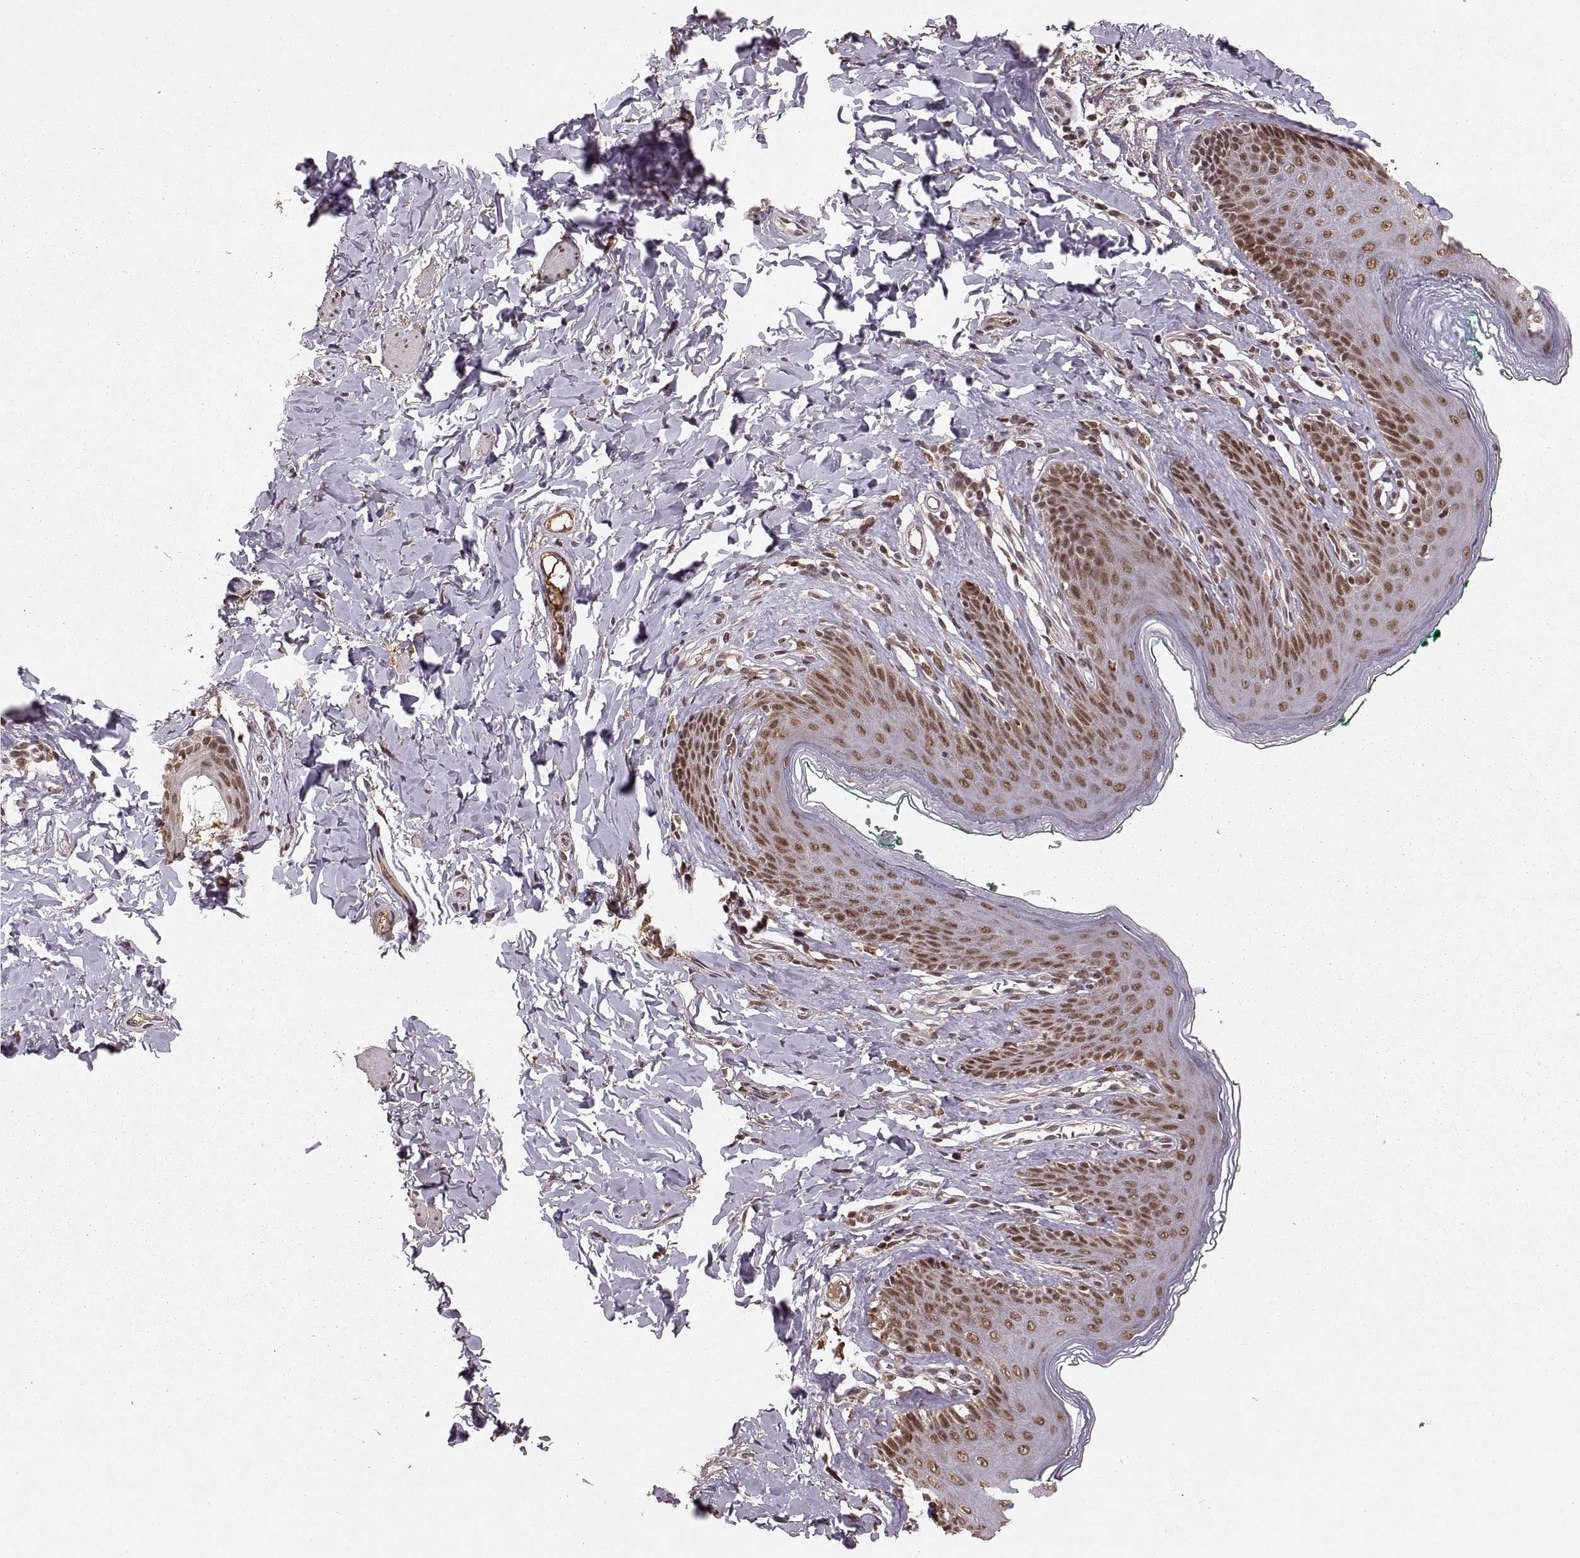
{"staining": {"intensity": "moderate", "quantity": ">75%", "location": "nuclear"}, "tissue": "skin", "cell_type": "Epidermal cells", "image_type": "normal", "snomed": [{"axis": "morphology", "description": "Normal tissue, NOS"}, {"axis": "topography", "description": "Vulva"}], "caption": "IHC (DAB (3,3'-diaminobenzidine)) staining of normal human skin reveals moderate nuclear protein expression in approximately >75% of epidermal cells. (Stains: DAB in brown, nuclei in blue, Microscopy: brightfield microscopy at high magnification).", "gene": "RFT1", "patient": {"sex": "female", "age": 66}}